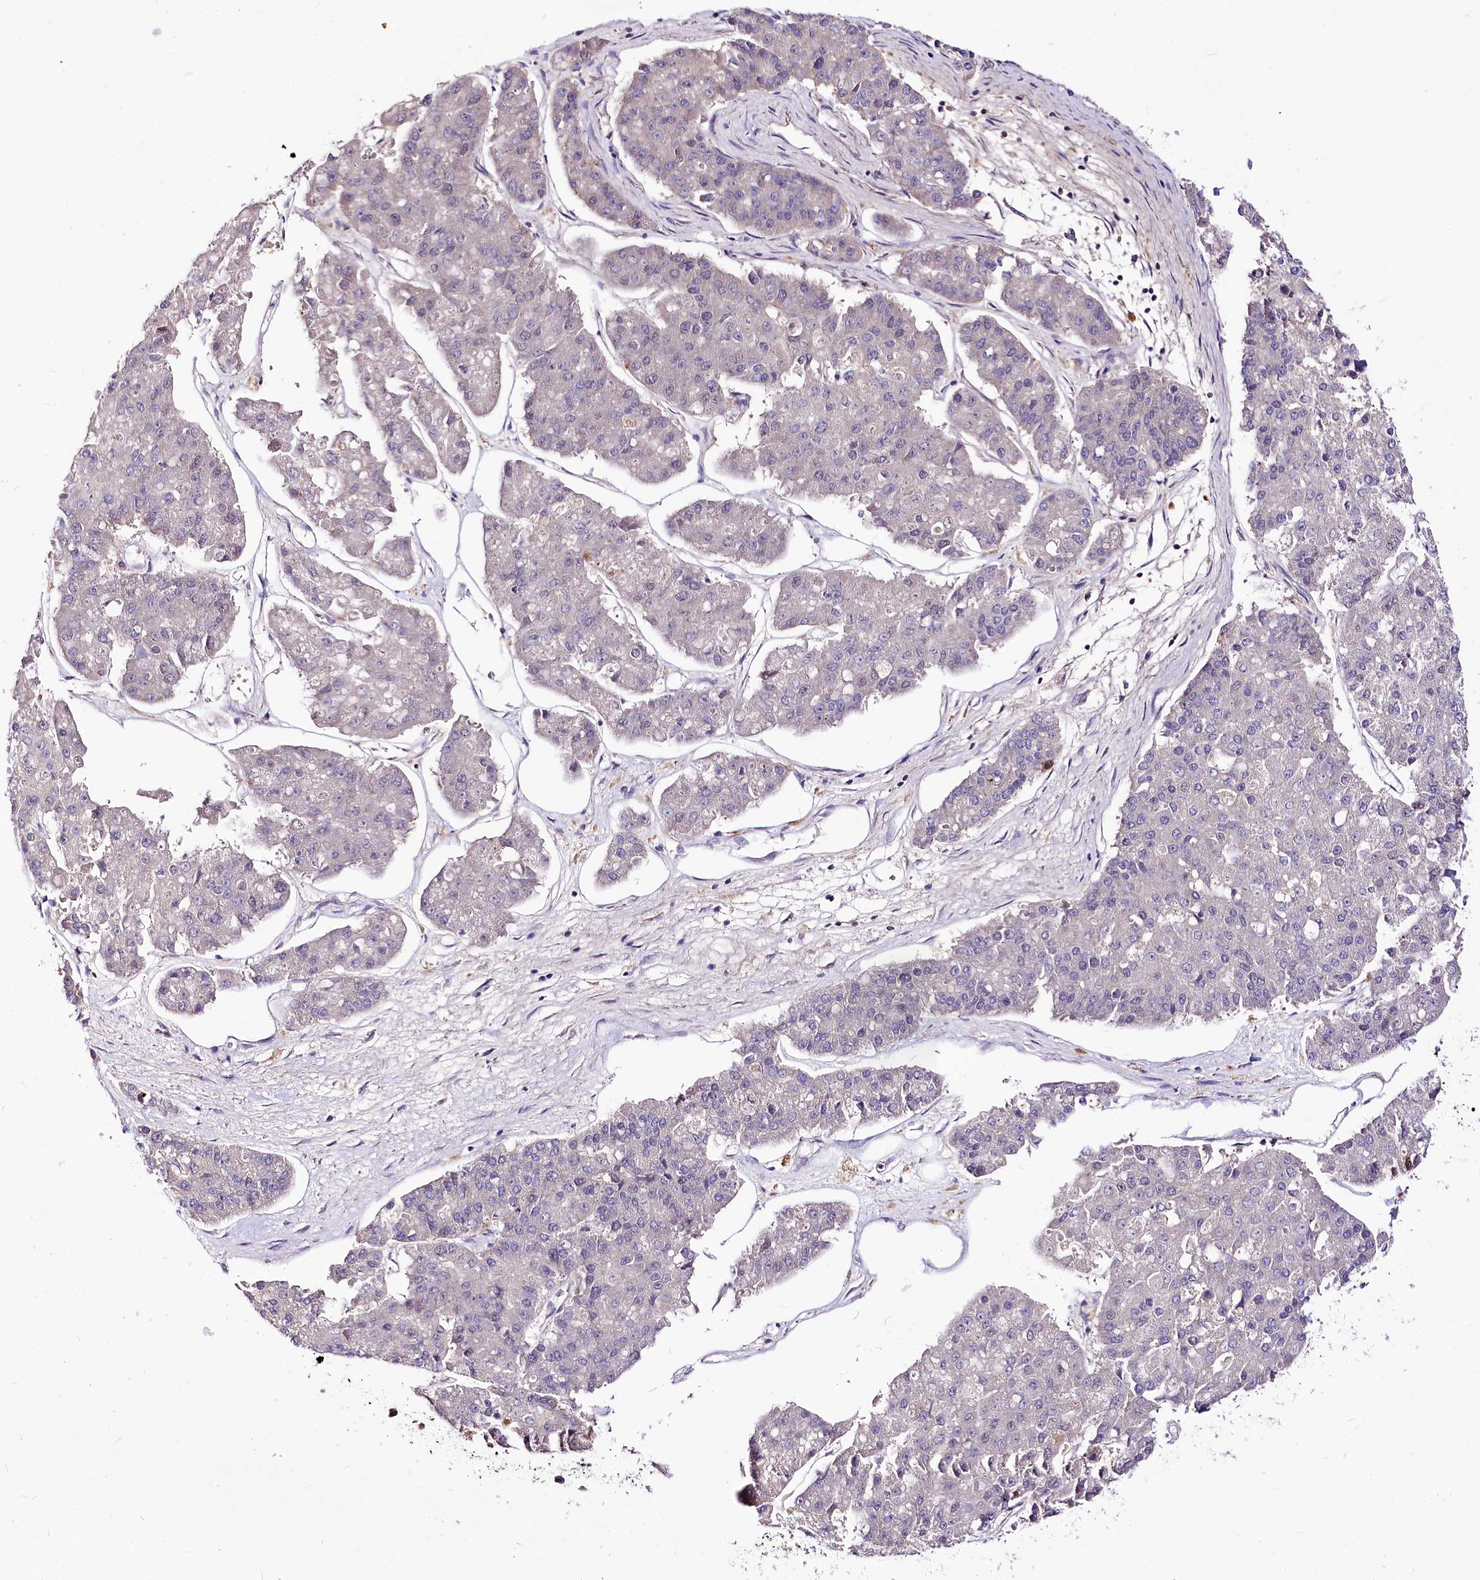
{"staining": {"intensity": "moderate", "quantity": "<25%", "location": "nuclear"}, "tissue": "pancreatic cancer", "cell_type": "Tumor cells", "image_type": "cancer", "snomed": [{"axis": "morphology", "description": "Adenocarcinoma, NOS"}, {"axis": "topography", "description": "Pancreas"}], "caption": "This is an image of immunohistochemistry staining of adenocarcinoma (pancreatic), which shows moderate expression in the nuclear of tumor cells.", "gene": "POLA2", "patient": {"sex": "male", "age": 50}}